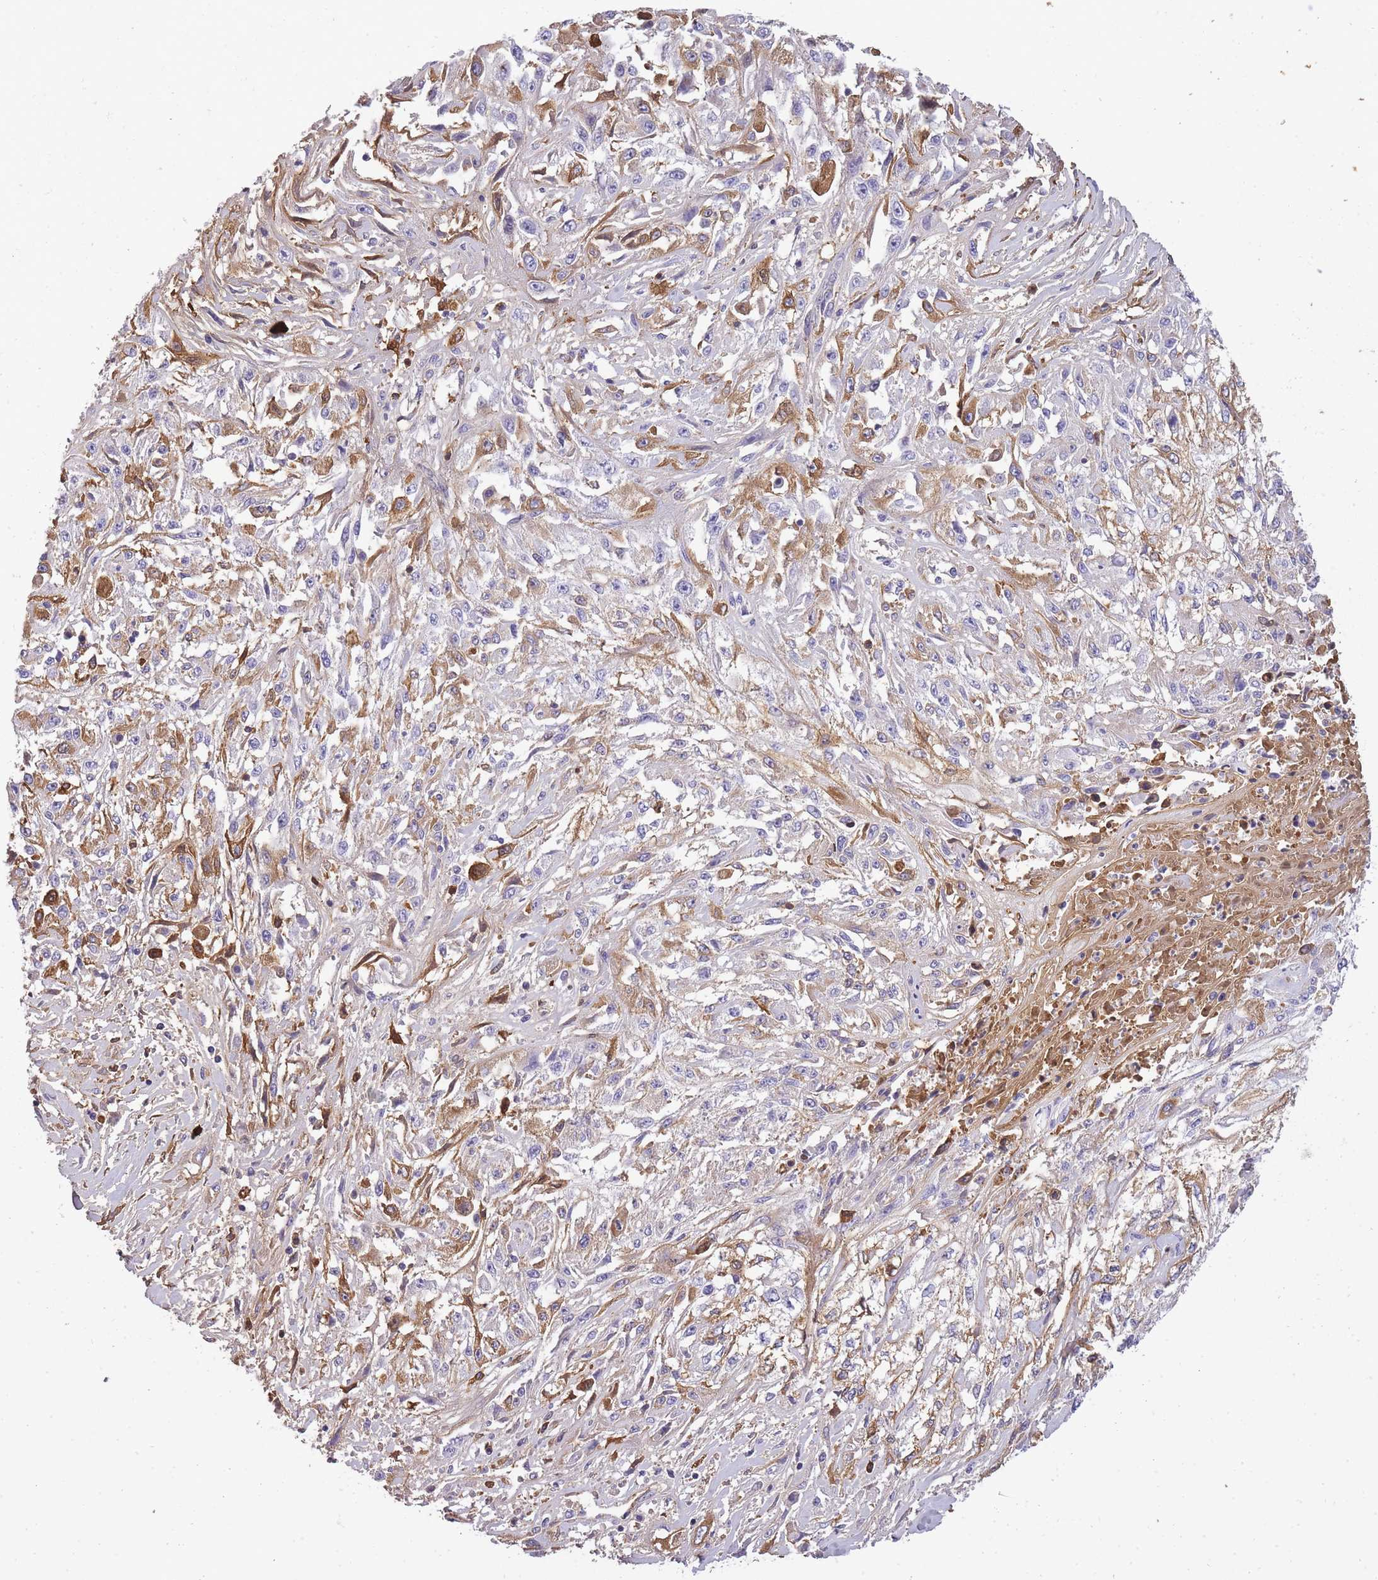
{"staining": {"intensity": "moderate", "quantity": "<25%", "location": "cytoplasmic/membranous"}, "tissue": "skin cancer", "cell_type": "Tumor cells", "image_type": "cancer", "snomed": [{"axis": "morphology", "description": "Squamous cell carcinoma, NOS"}, {"axis": "morphology", "description": "Squamous cell carcinoma, metastatic, NOS"}, {"axis": "topography", "description": "Skin"}, {"axis": "topography", "description": "Lymph node"}], "caption": "Protein analysis of skin cancer (metastatic squamous cell carcinoma) tissue demonstrates moderate cytoplasmic/membranous expression in about <25% of tumor cells.", "gene": "IGKV1D-42", "patient": {"sex": "male", "age": 75}}